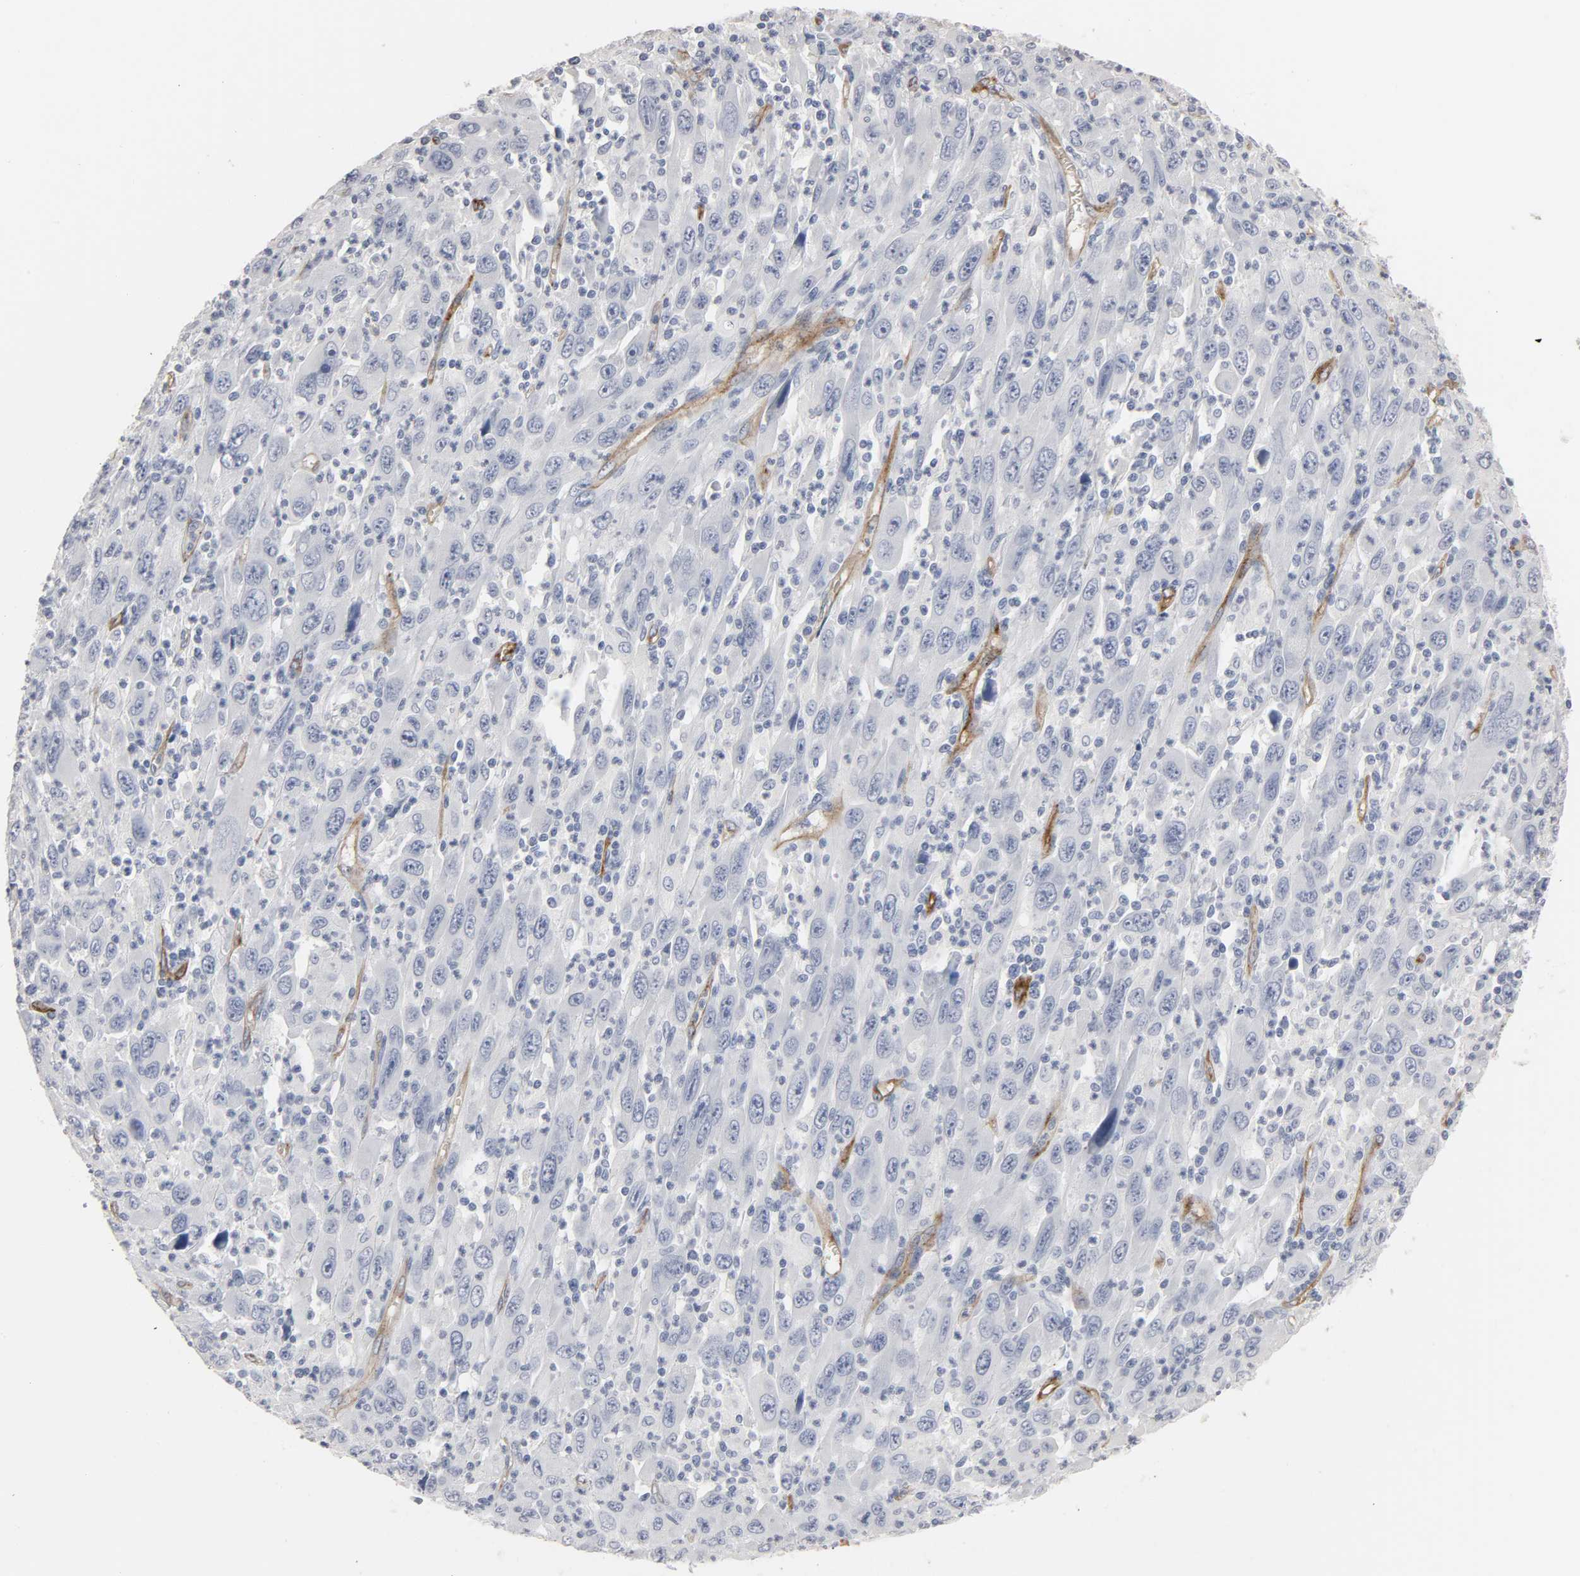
{"staining": {"intensity": "negative", "quantity": "none", "location": "none"}, "tissue": "melanoma", "cell_type": "Tumor cells", "image_type": "cancer", "snomed": [{"axis": "morphology", "description": "Malignant melanoma, Metastatic site"}, {"axis": "topography", "description": "Skin"}], "caption": "A high-resolution photomicrograph shows immunohistochemistry (IHC) staining of melanoma, which demonstrates no significant staining in tumor cells.", "gene": "KDR", "patient": {"sex": "female", "age": 56}}